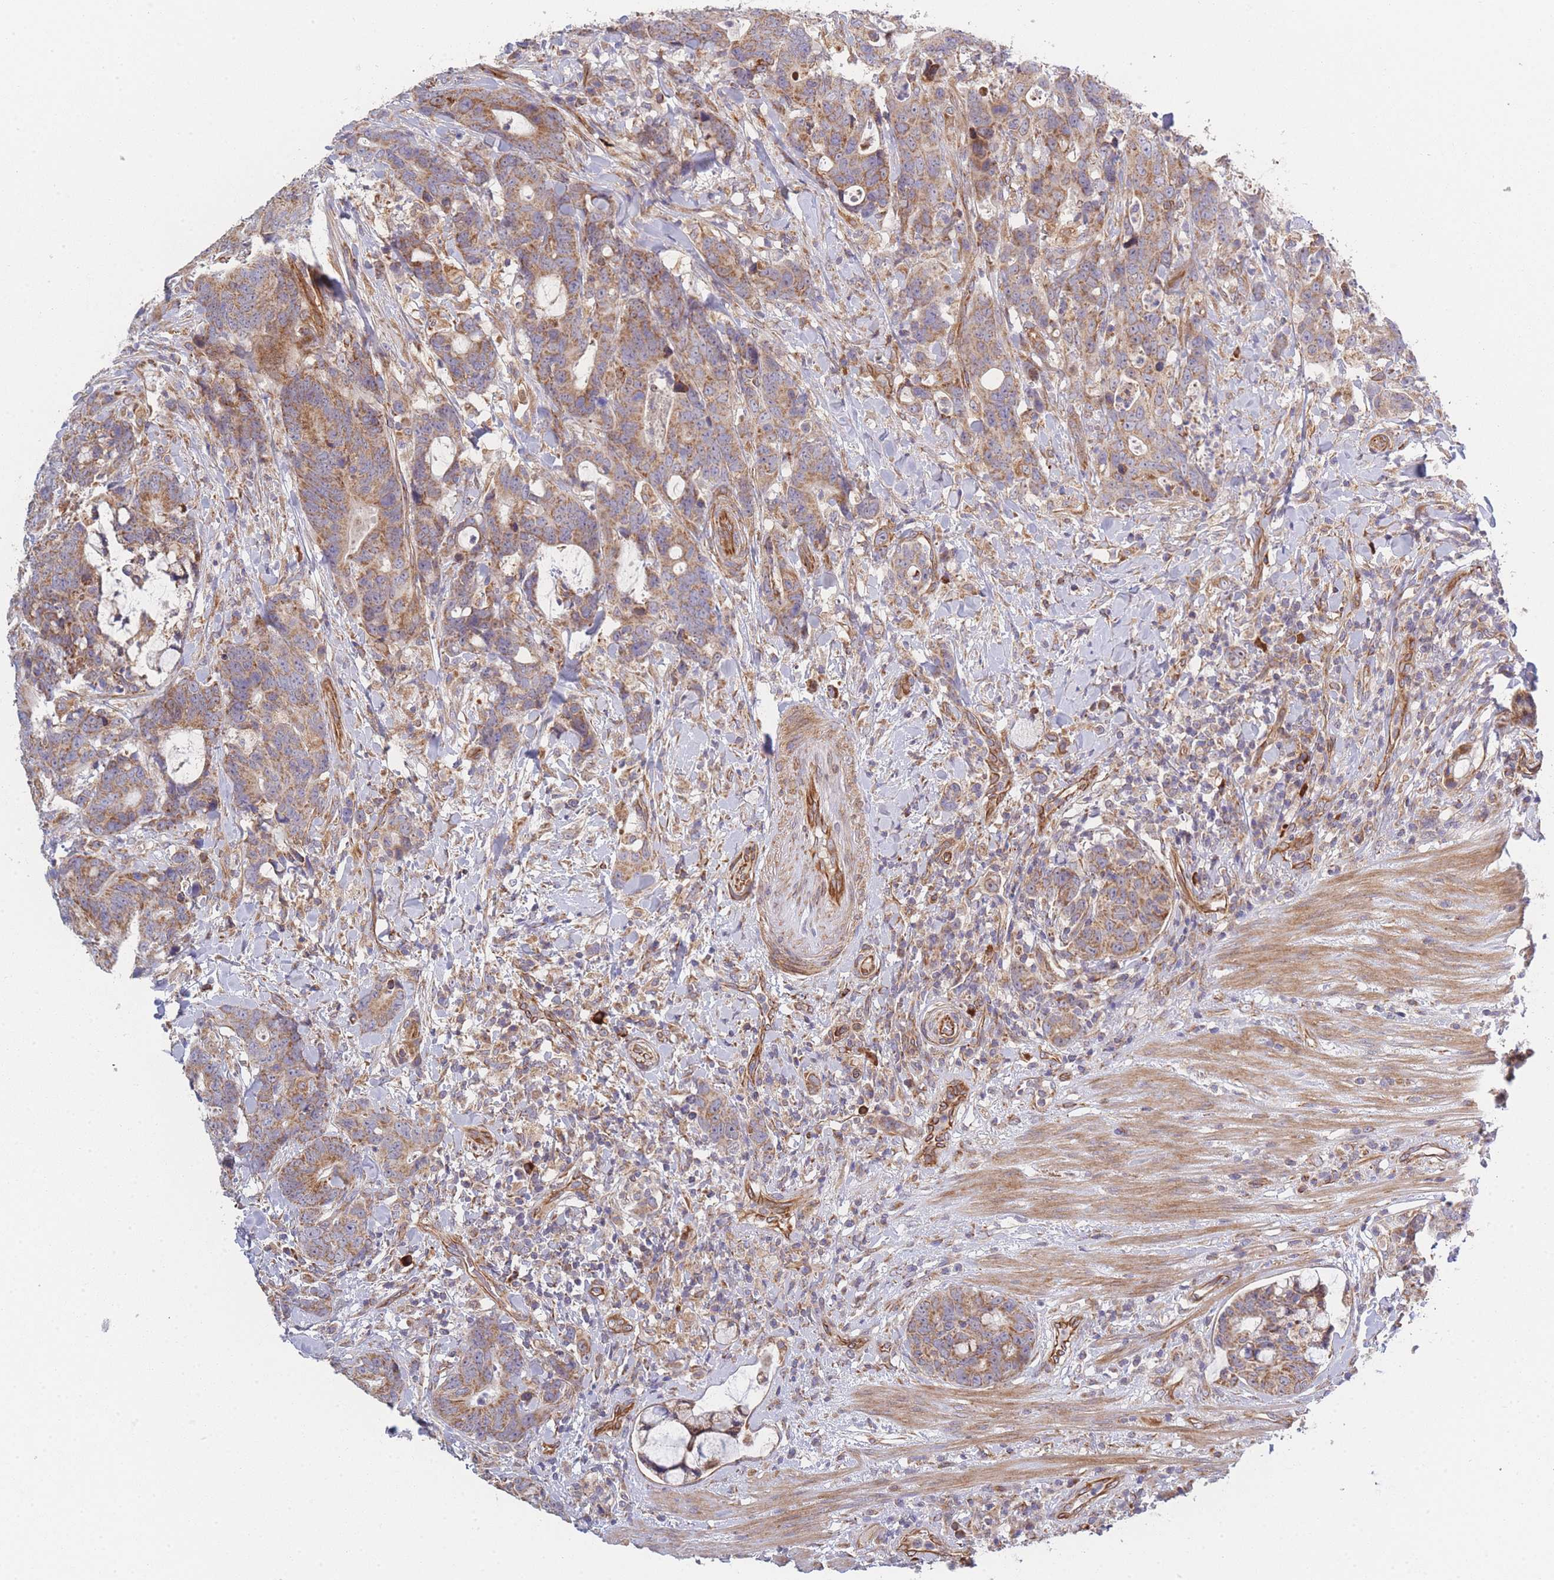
{"staining": {"intensity": "moderate", "quantity": ">75%", "location": "cytoplasmic/membranous"}, "tissue": "colorectal cancer", "cell_type": "Tumor cells", "image_type": "cancer", "snomed": [{"axis": "morphology", "description": "Adenocarcinoma, NOS"}, {"axis": "topography", "description": "Colon"}], "caption": "Immunohistochemistry (IHC) (DAB (3,3'-diaminobenzidine)) staining of human adenocarcinoma (colorectal) demonstrates moderate cytoplasmic/membranous protein expression in about >75% of tumor cells.", "gene": "MTRES1", "patient": {"sex": "female", "age": 82}}